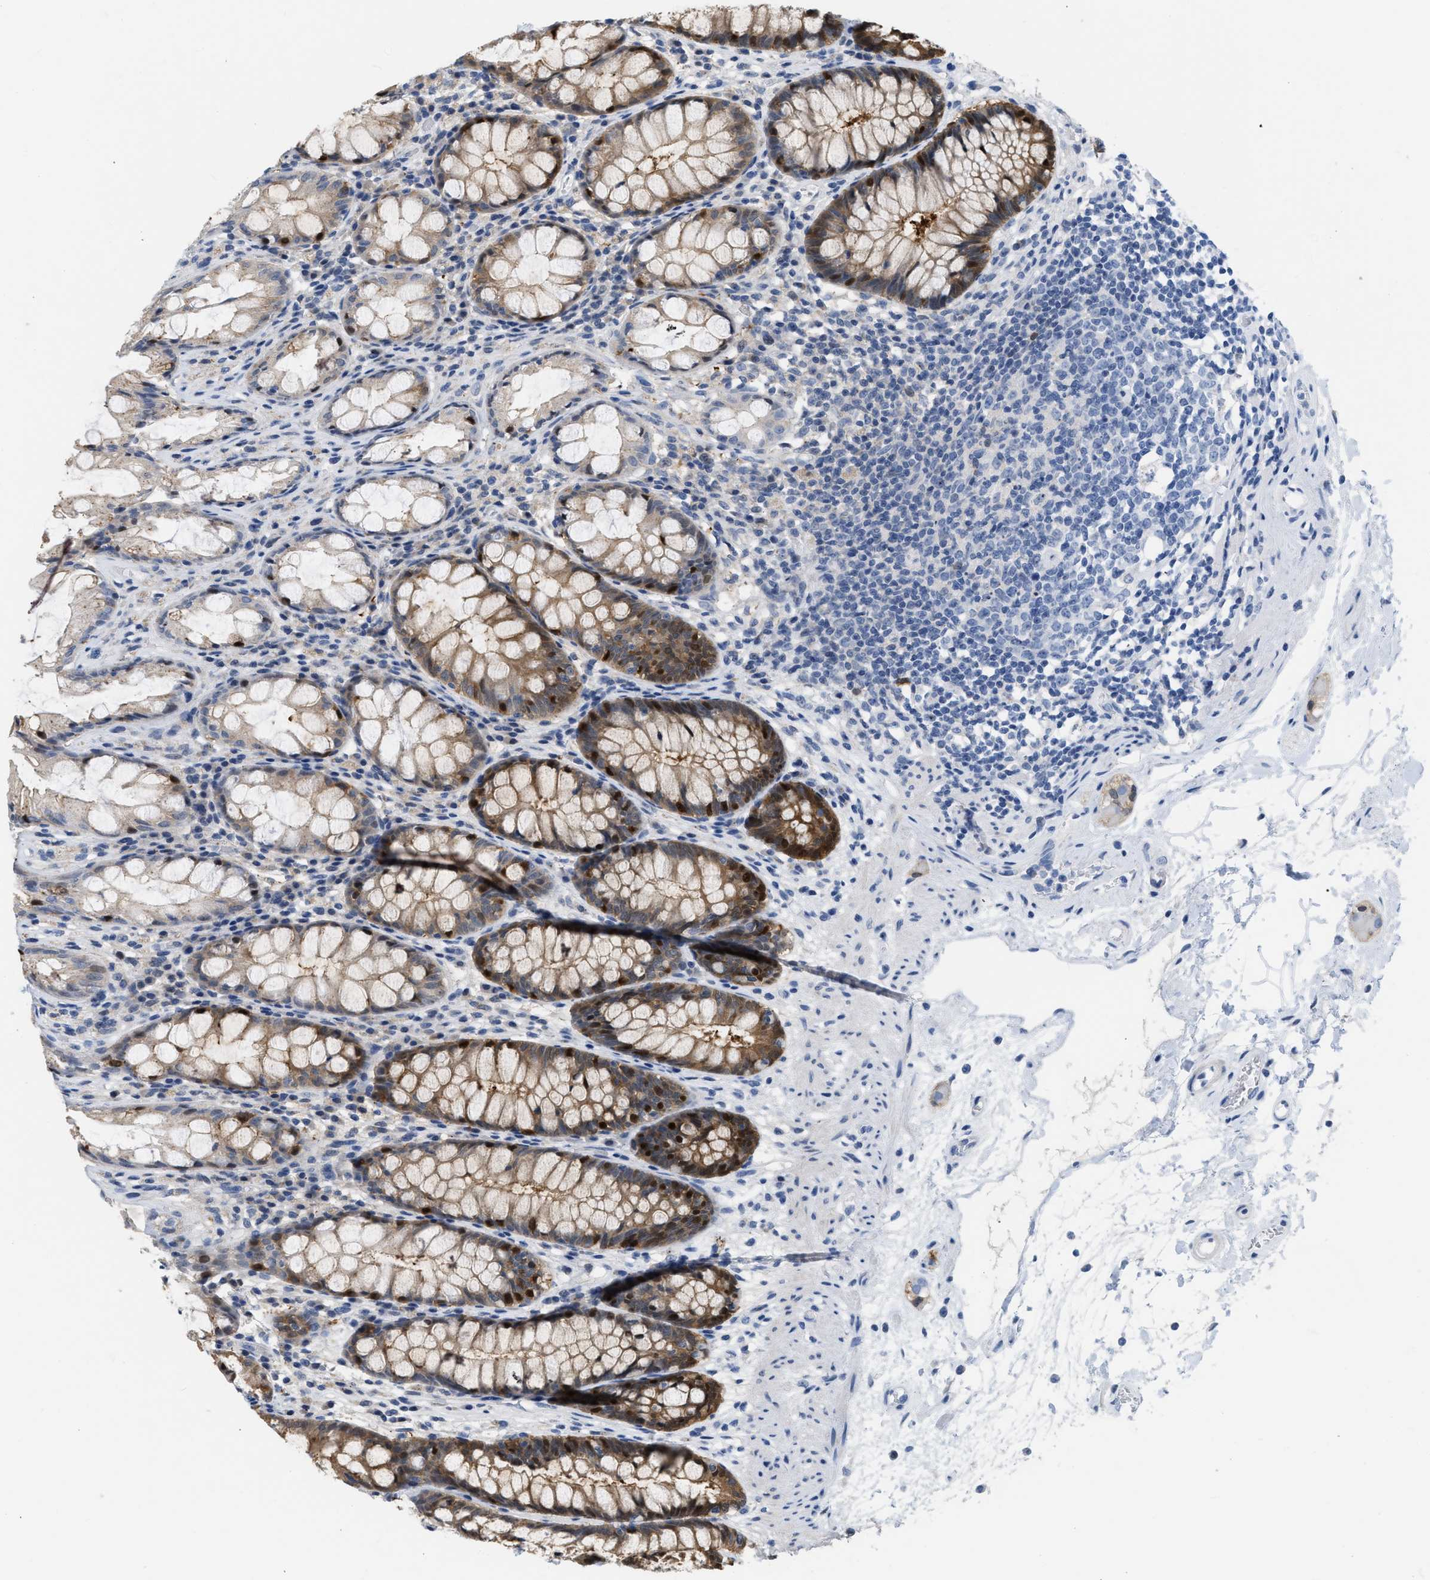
{"staining": {"intensity": "moderate", "quantity": ">75%", "location": "cytoplasmic/membranous"}, "tissue": "rectum", "cell_type": "Glandular cells", "image_type": "normal", "snomed": [{"axis": "morphology", "description": "Normal tissue, NOS"}, {"axis": "topography", "description": "Rectum"}], "caption": "Immunohistochemistry (IHC) photomicrograph of normal human rectum stained for a protein (brown), which shows medium levels of moderate cytoplasmic/membranous expression in about >75% of glandular cells.", "gene": "CRYM", "patient": {"sex": "male", "age": 64}}